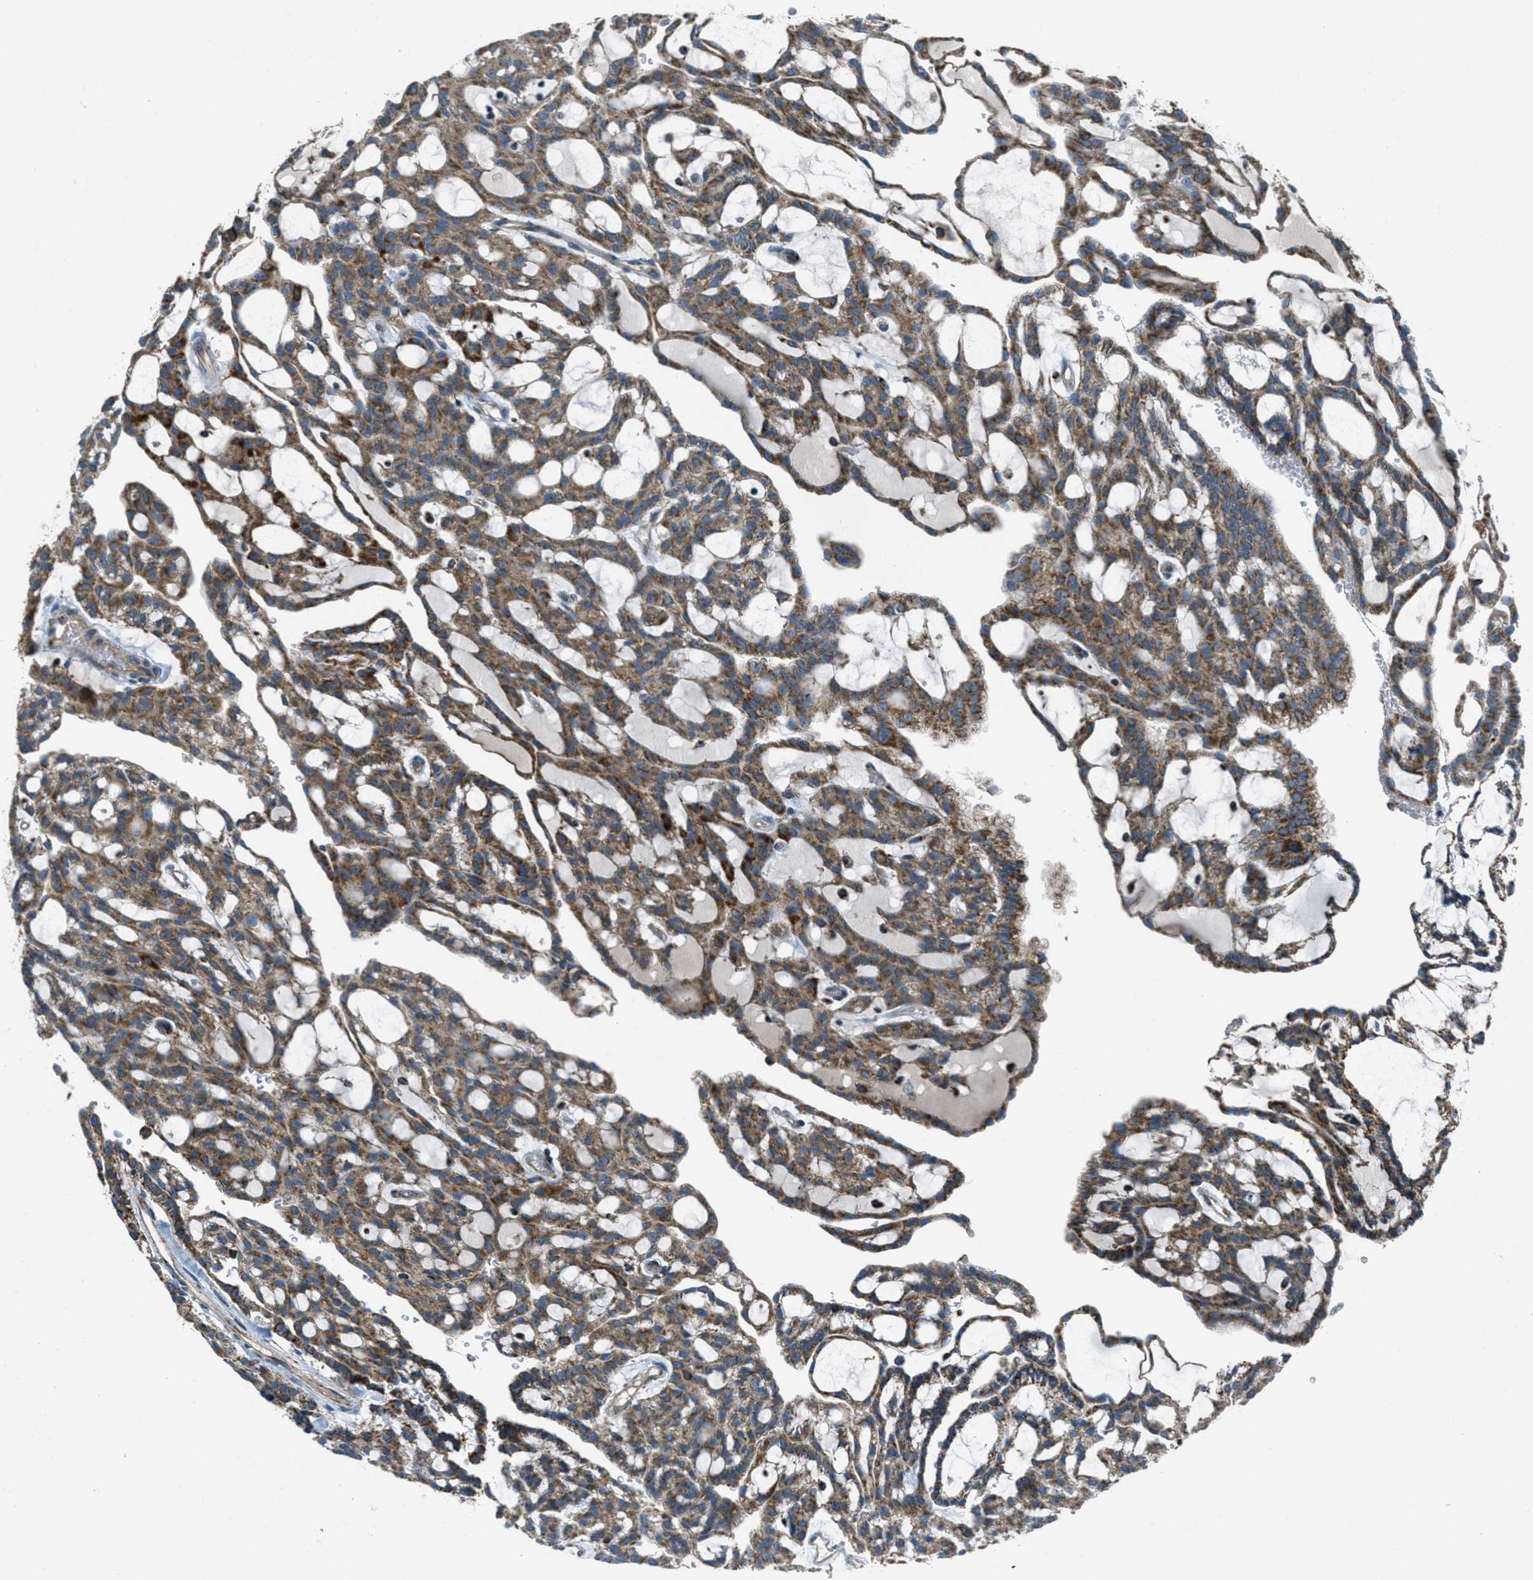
{"staining": {"intensity": "moderate", "quantity": ">75%", "location": "cytoplasmic/membranous"}, "tissue": "renal cancer", "cell_type": "Tumor cells", "image_type": "cancer", "snomed": [{"axis": "morphology", "description": "Adenocarcinoma, NOS"}, {"axis": "topography", "description": "Kidney"}], "caption": "Tumor cells reveal medium levels of moderate cytoplasmic/membranous staining in approximately >75% of cells in renal adenocarcinoma.", "gene": "BCKDK", "patient": {"sex": "male", "age": 63}}